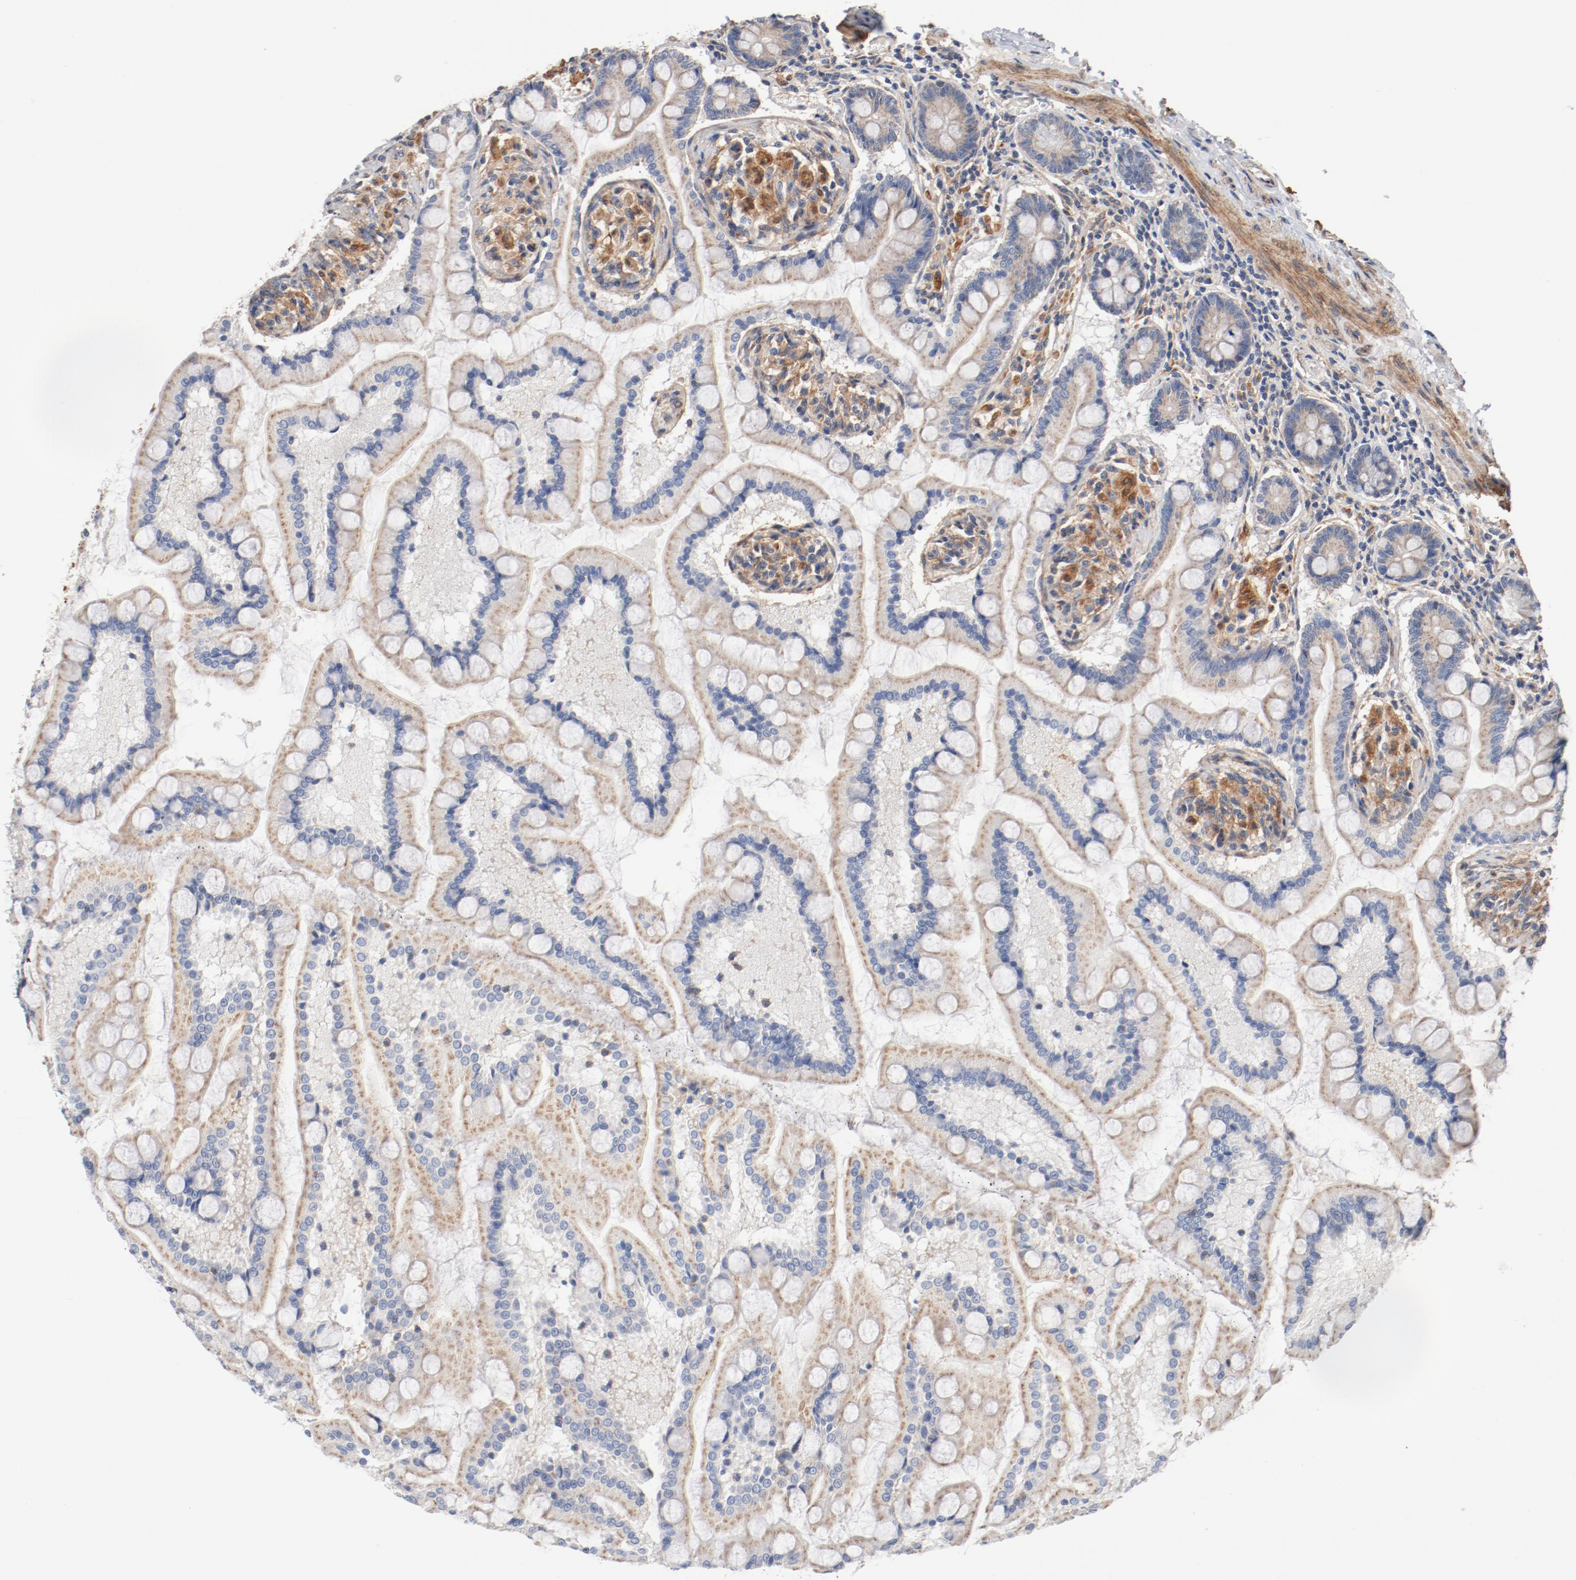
{"staining": {"intensity": "weak", "quantity": "25%-75%", "location": "cytoplasmic/membranous"}, "tissue": "small intestine", "cell_type": "Glandular cells", "image_type": "normal", "snomed": [{"axis": "morphology", "description": "Normal tissue, NOS"}, {"axis": "topography", "description": "Small intestine"}], "caption": "Protein analysis of benign small intestine shows weak cytoplasmic/membranous staining in about 25%-75% of glandular cells. The staining was performed using DAB (3,3'-diaminobenzidine) to visualize the protein expression in brown, while the nuclei were stained in blue with hematoxylin (Magnification: 20x).", "gene": "ILK", "patient": {"sex": "male", "age": 41}}